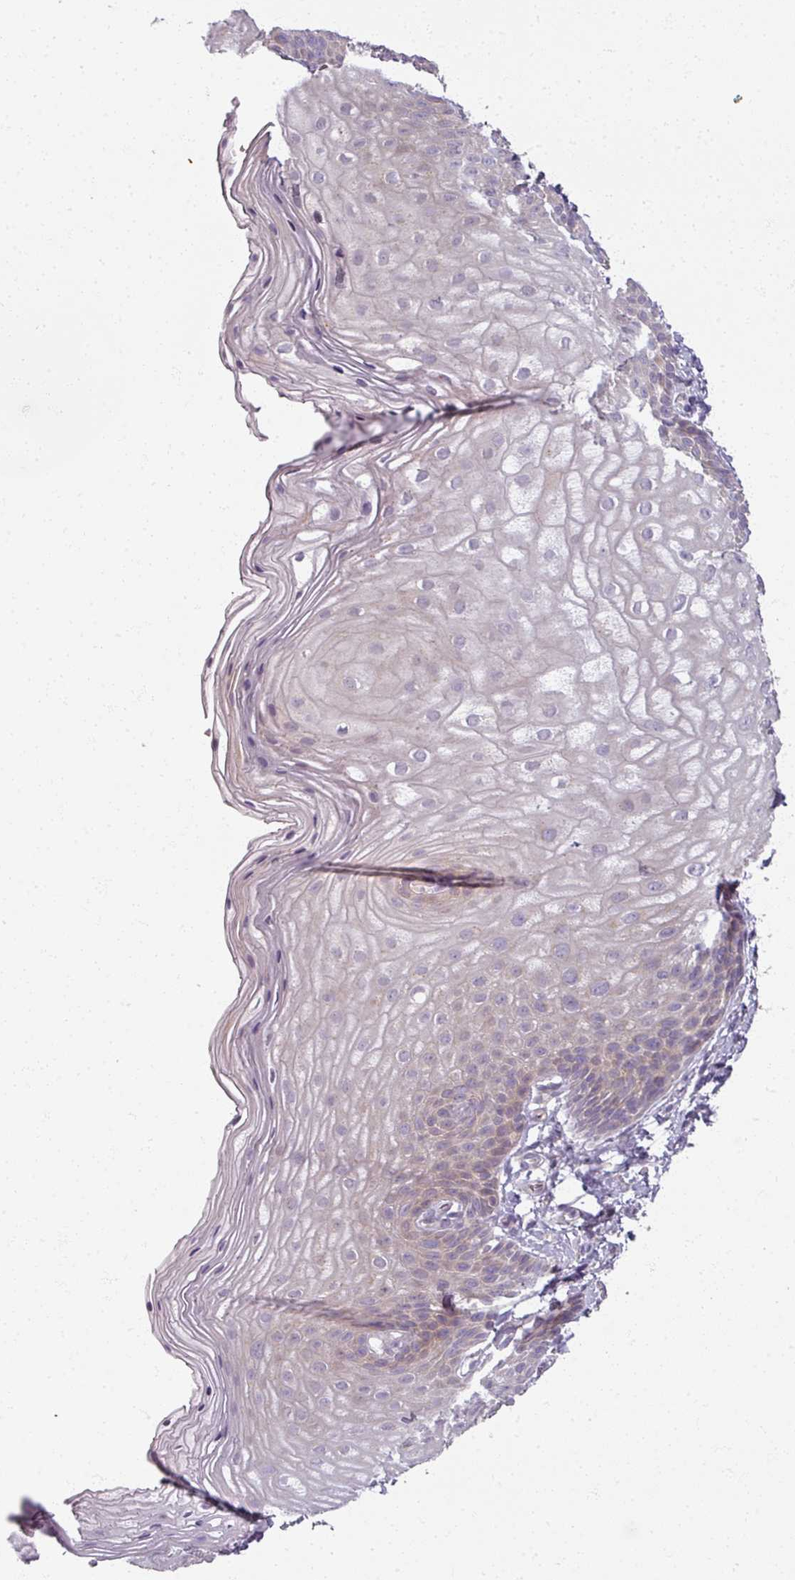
{"staining": {"intensity": "weak", "quantity": "25%-75%", "location": "cytoplasmic/membranous"}, "tissue": "skin", "cell_type": "Epidermal cells", "image_type": "normal", "snomed": [{"axis": "morphology", "description": "Normal tissue, NOS"}, {"axis": "topography", "description": "Anal"}], "caption": "High-power microscopy captured an immunohistochemistry image of normal skin, revealing weak cytoplasmic/membranous staining in approximately 25%-75% of epidermal cells.", "gene": "MYMK", "patient": {"sex": "female", "age": 40}}